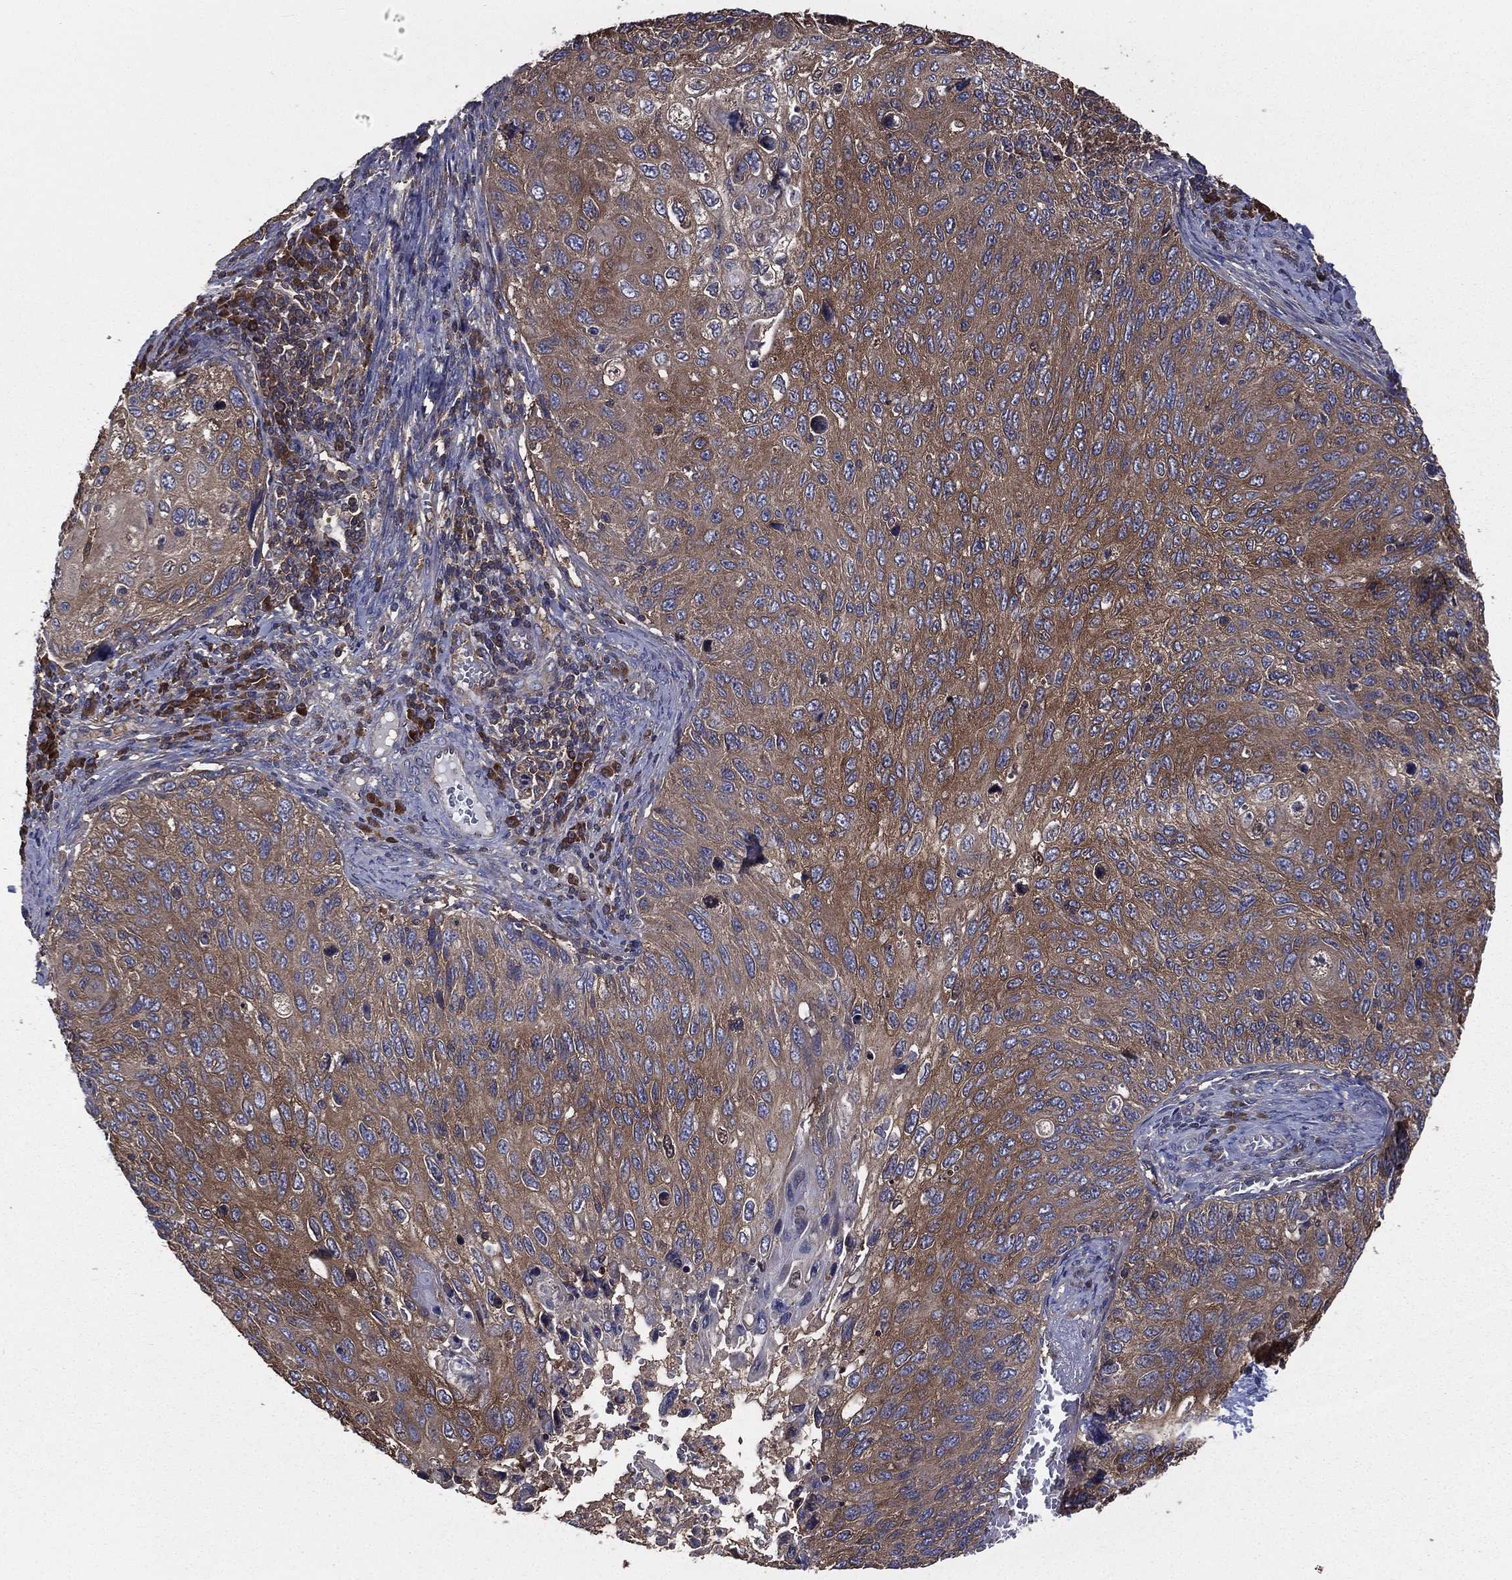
{"staining": {"intensity": "strong", "quantity": ">75%", "location": "cytoplasmic/membranous"}, "tissue": "cervical cancer", "cell_type": "Tumor cells", "image_type": "cancer", "snomed": [{"axis": "morphology", "description": "Squamous cell carcinoma, NOS"}, {"axis": "topography", "description": "Cervix"}], "caption": "The histopathology image displays a brown stain indicating the presence of a protein in the cytoplasmic/membranous of tumor cells in cervical cancer.", "gene": "SARS1", "patient": {"sex": "female", "age": 70}}